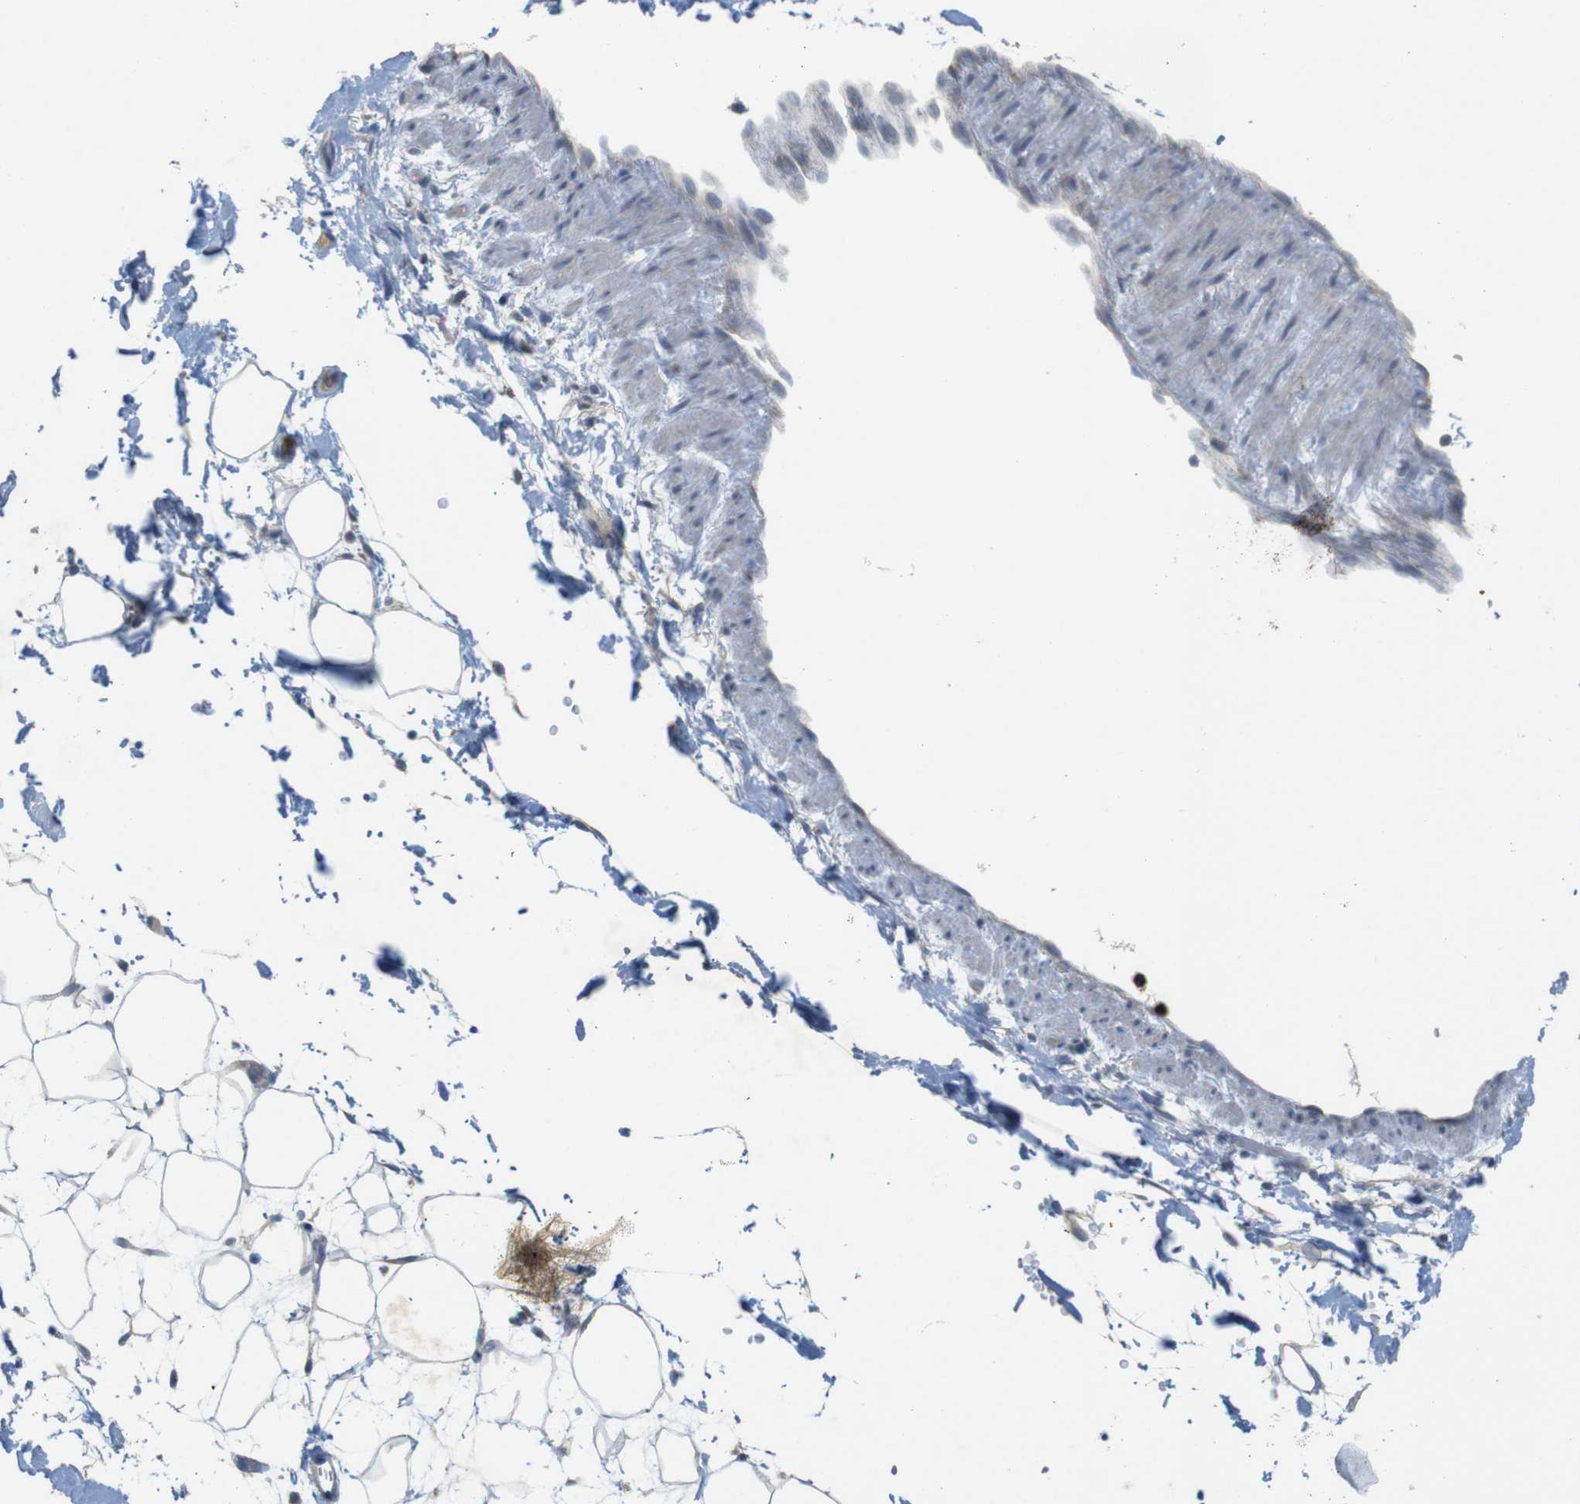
{"staining": {"intensity": "negative", "quantity": "none", "location": "none"}, "tissue": "adipose tissue", "cell_type": "Adipocytes", "image_type": "normal", "snomed": [{"axis": "morphology", "description": "Normal tissue, NOS"}, {"axis": "topography", "description": "Soft tissue"}], "caption": "The IHC photomicrograph has no significant expression in adipocytes of adipose tissue.", "gene": "TSPAN14", "patient": {"sex": "male", "age": 72}}